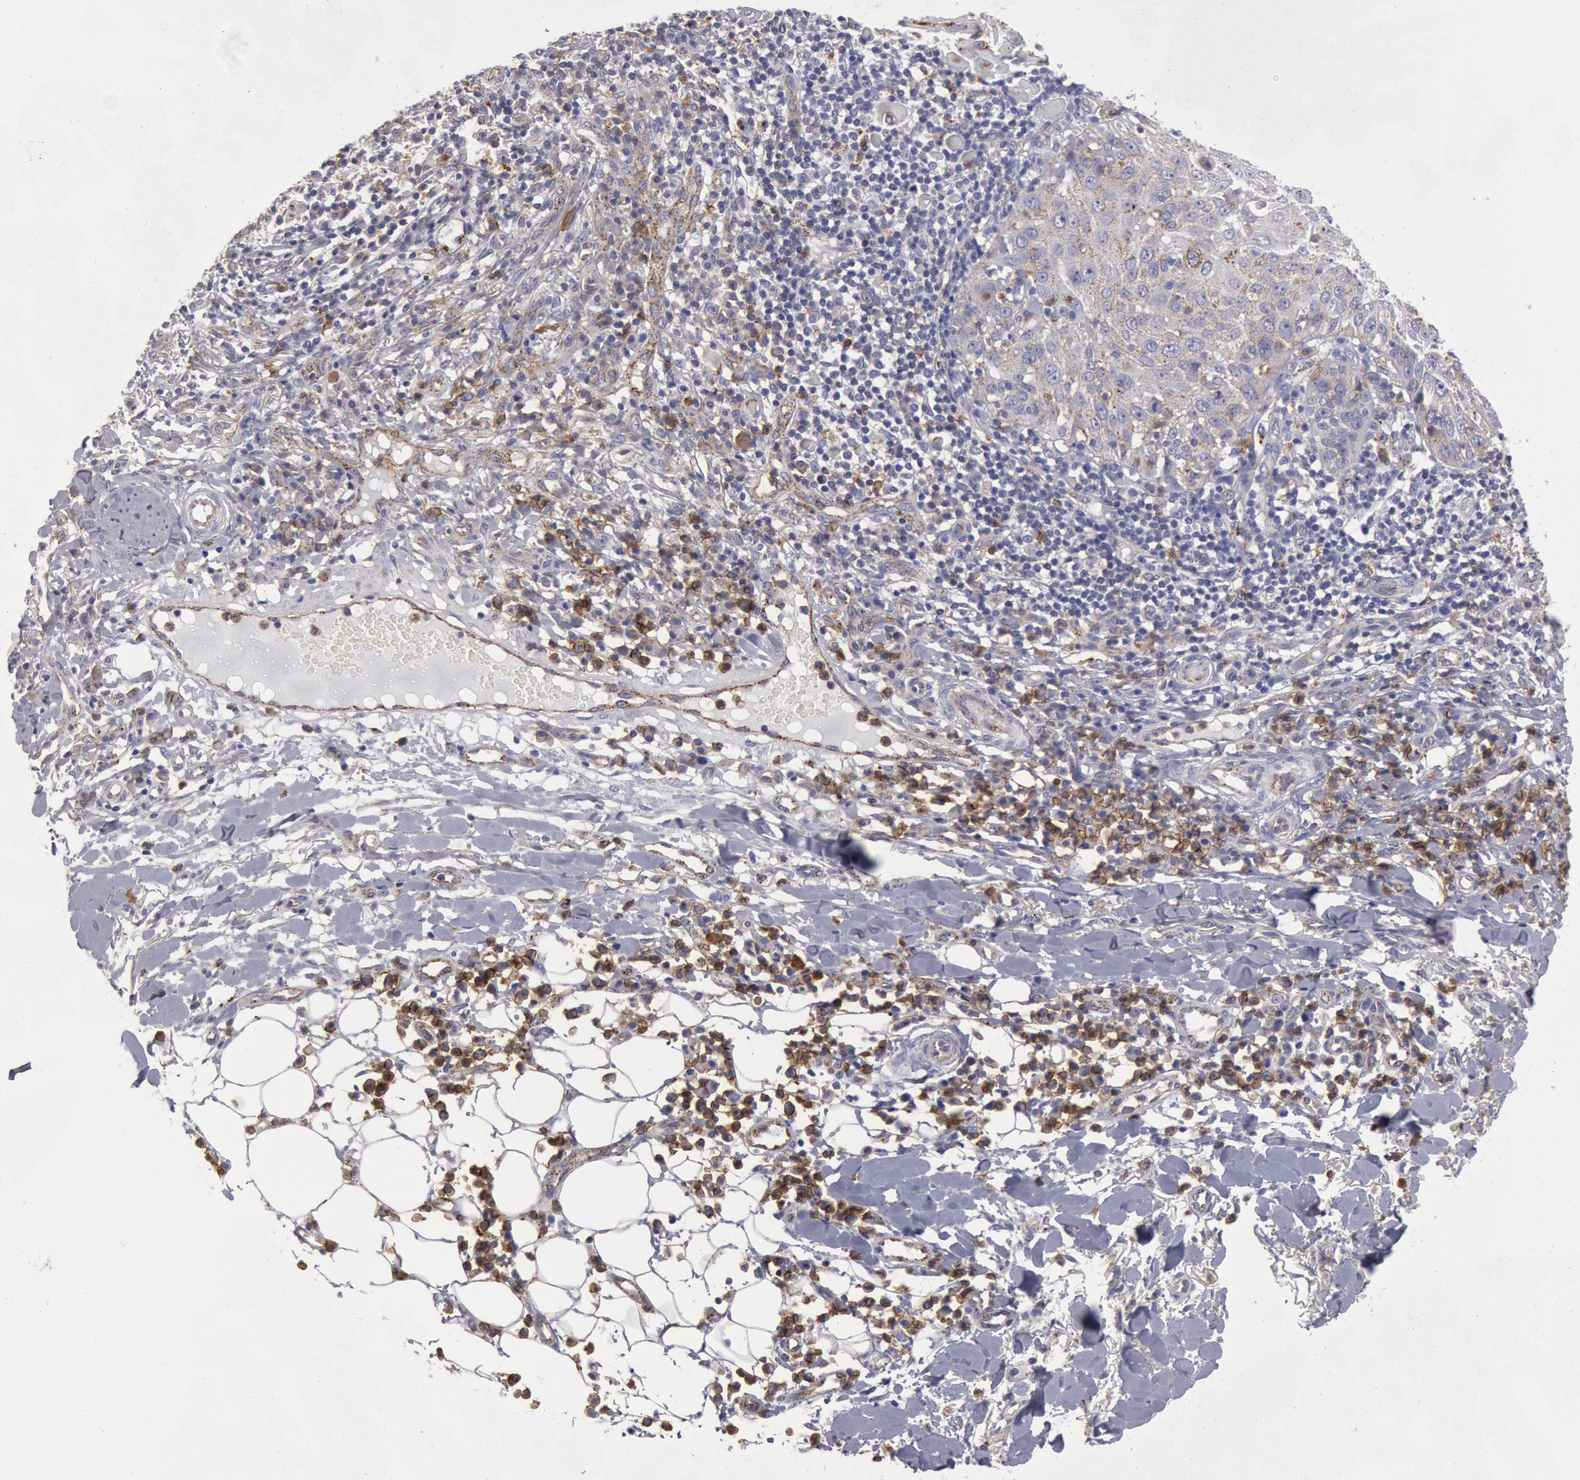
{"staining": {"intensity": "negative", "quantity": "none", "location": "none"}, "tissue": "skin cancer", "cell_type": "Tumor cells", "image_type": "cancer", "snomed": [{"axis": "morphology", "description": "Squamous cell carcinoma, NOS"}, {"axis": "topography", "description": "Skin"}], "caption": "Immunohistochemical staining of human skin cancer (squamous cell carcinoma) exhibits no significant positivity in tumor cells.", "gene": "FLOT1", "patient": {"sex": "female", "age": 89}}